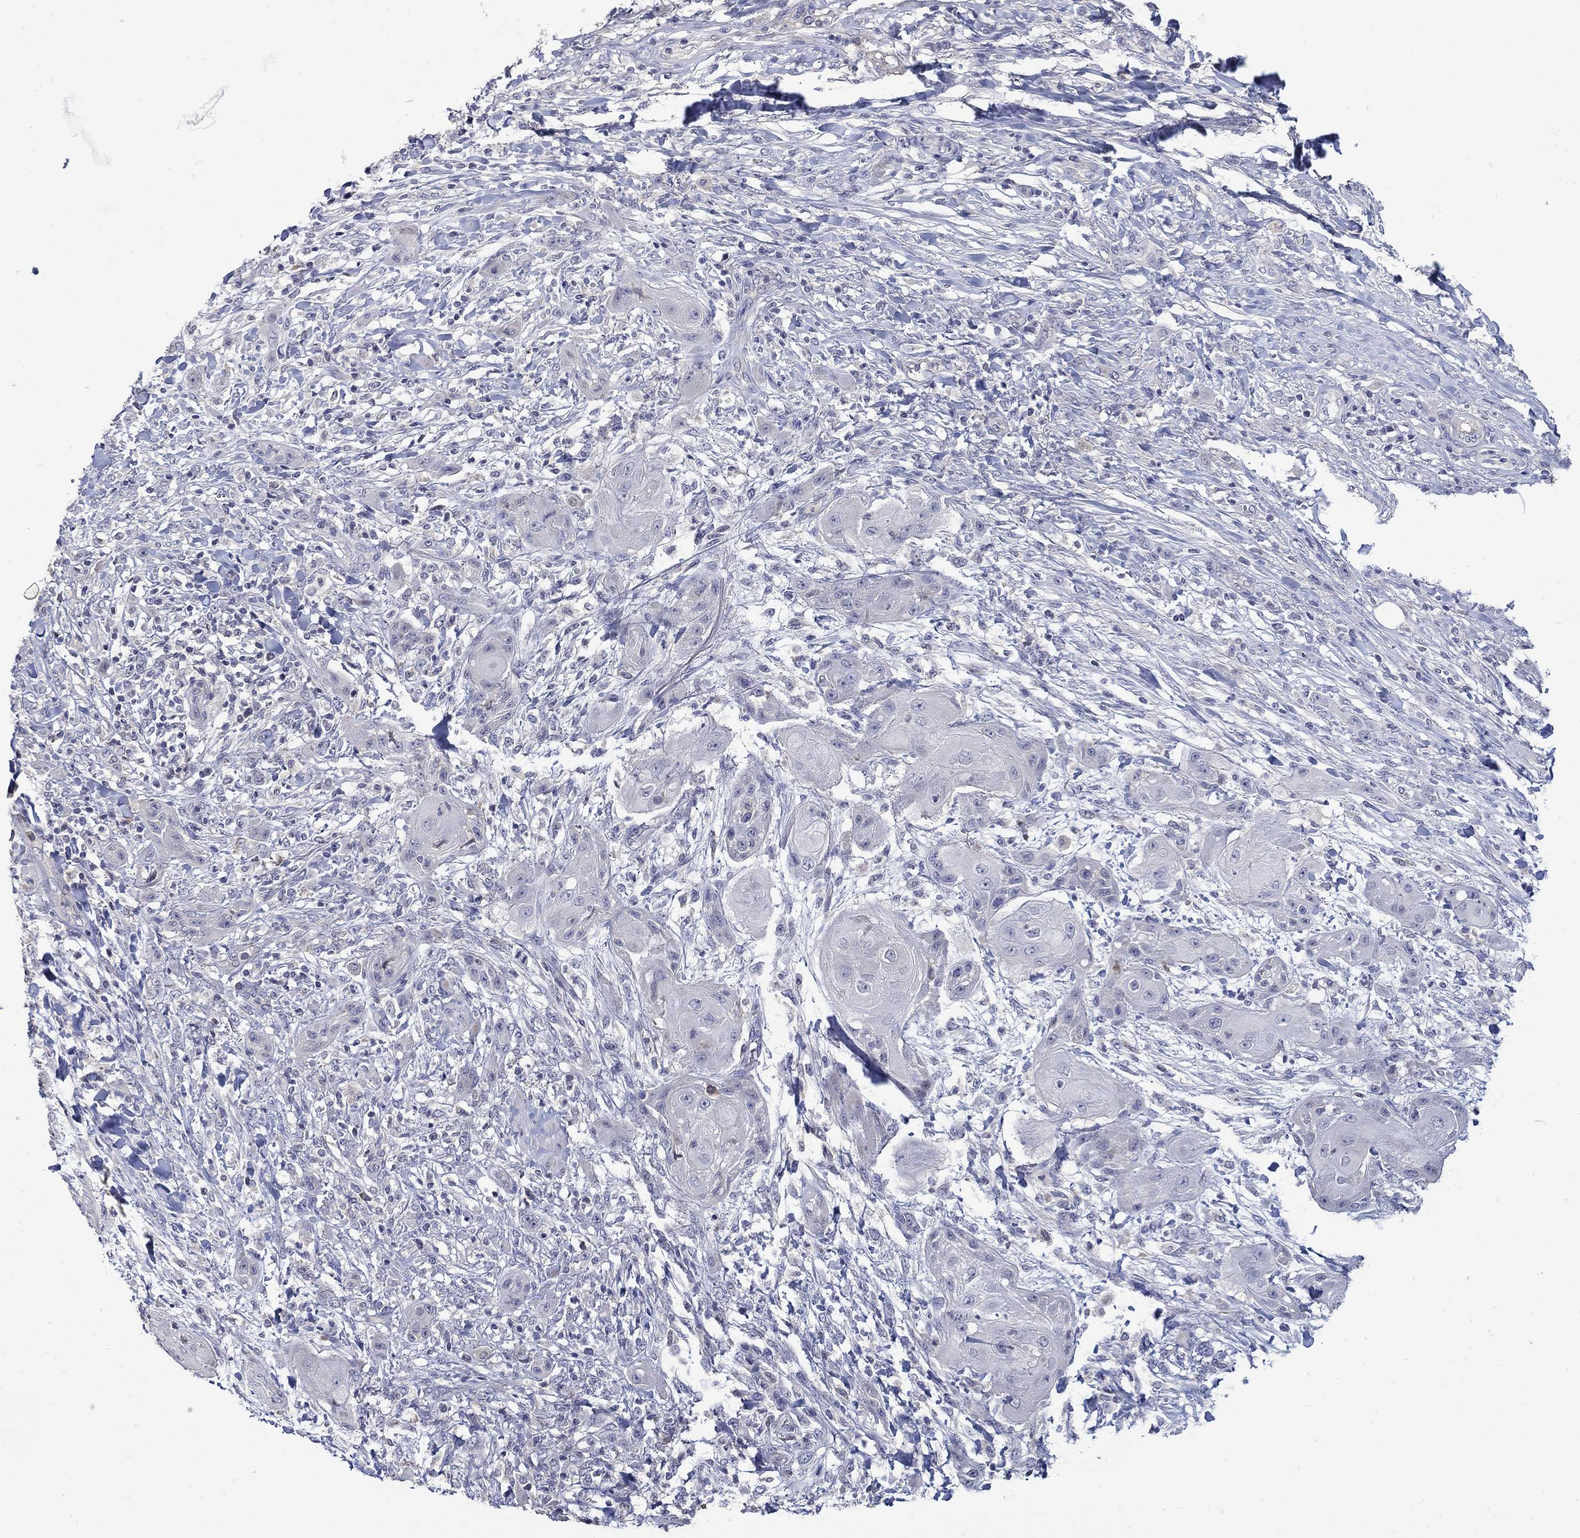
{"staining": {"intensity": "negative", "quantity": "none", "location": "none"}, "tissue": "skin cancer", "cell_type": "Tumor cells", "image_type": "cancer", "snomed": [{"axis": "morphology", "description": "Squamous cell carcinoma, NOS"}, {"axis": "topography", "description": "Skin"}], "caption": "This is an immunohistochemistry micrograph of skin cancer (squamous cell carcinoma). There is no positivity in tumor cells.", "gene": "CETN1", "patient": {"sex": "male", "age": 62}}